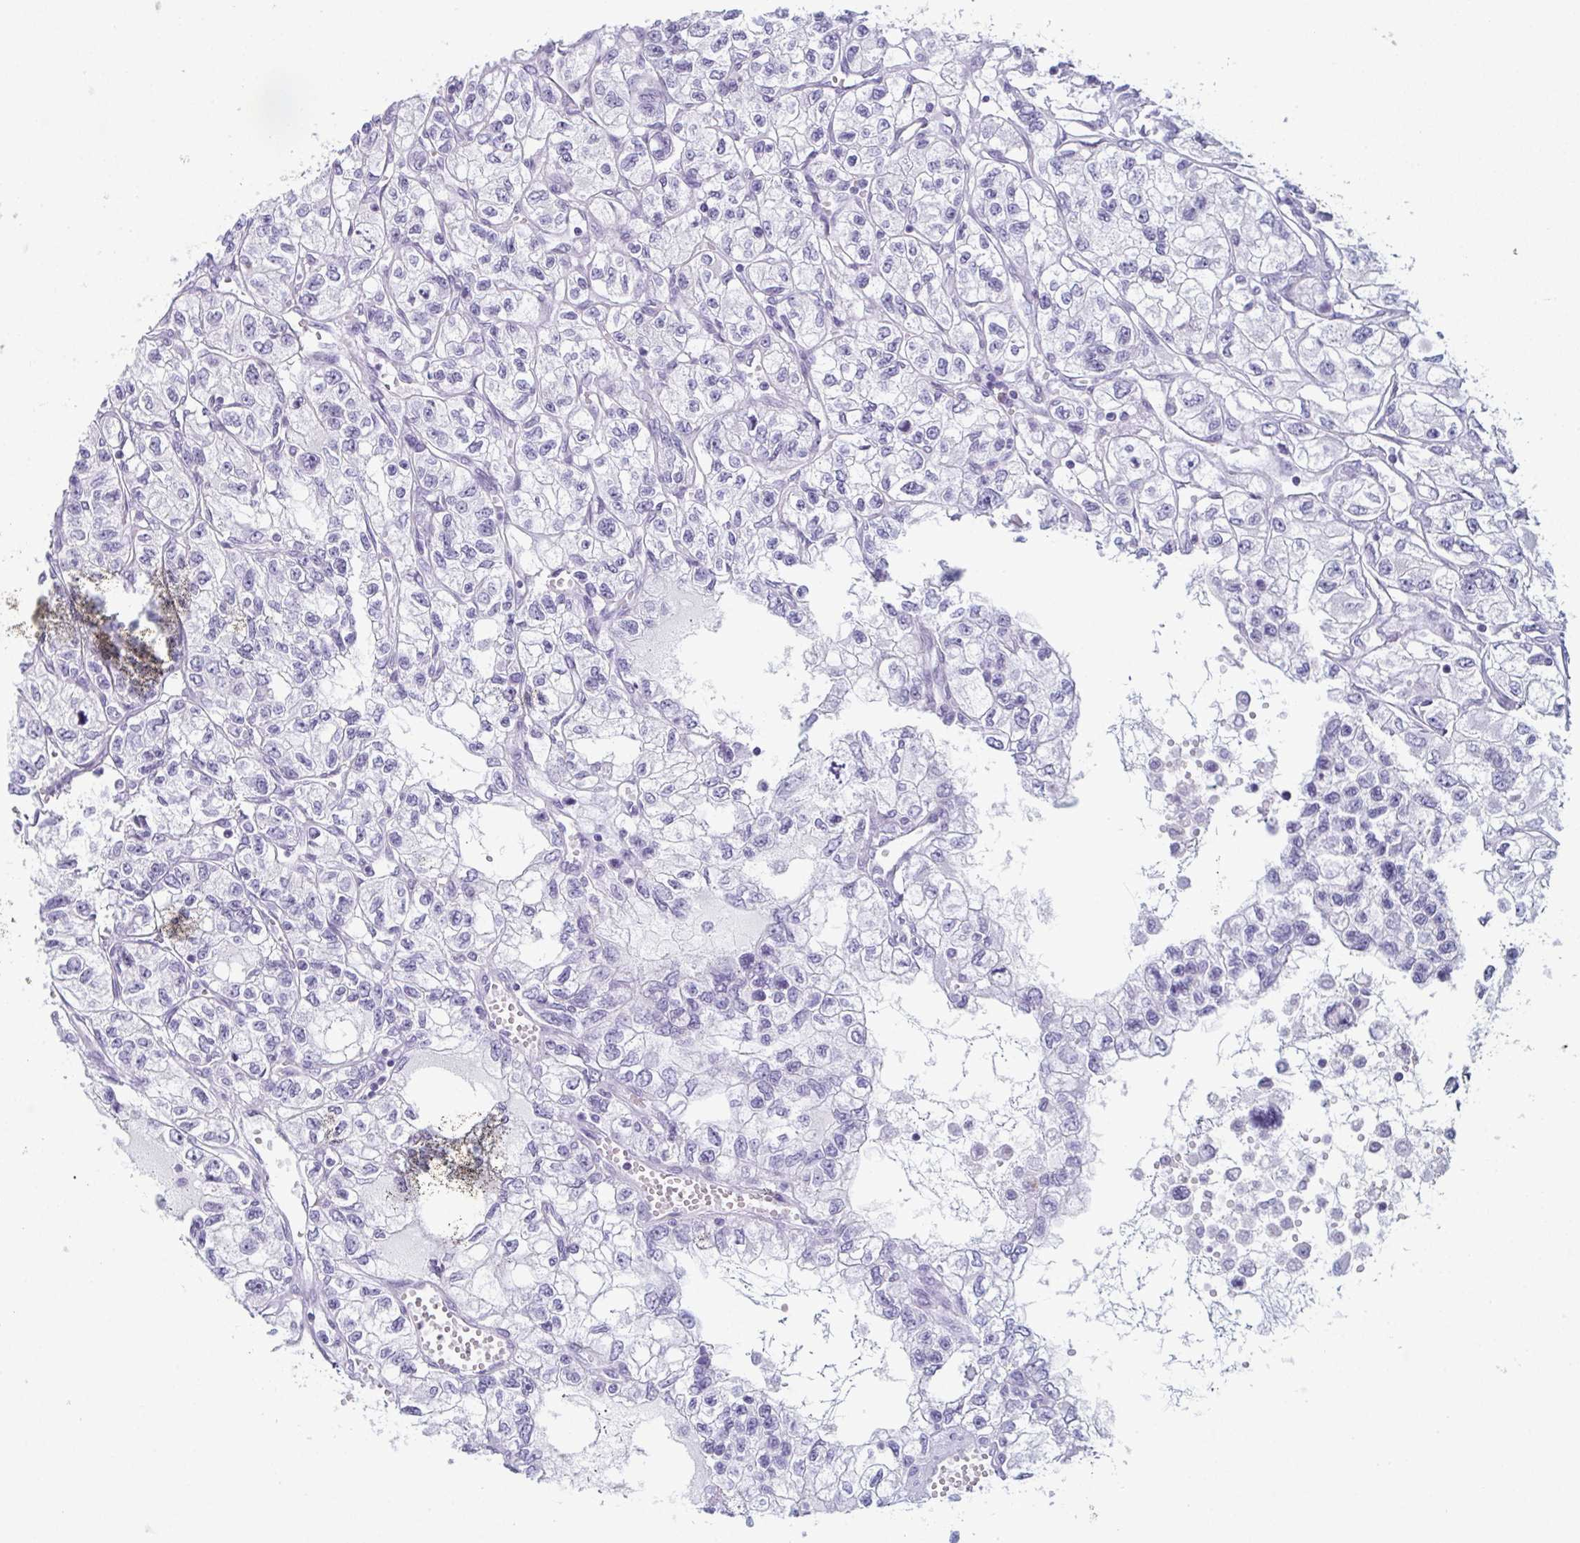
{"staining": {"intensity": "negative", "quantity": "none", "location": "none"}, "tissue": "renal cancer", "cell_type": "Tumor cells", "image_type": "cancer", "snomed": [{"axis": "morphology", "description": "Adenocarcinoma, NOS"}, {"axis": "topography", "description": "Kidney"}], "caption": "Immunohistochemical staining of human adenocarcinoma (renal) shows no significant staining in tumor cells.", "gene": "ENKUR", "patient": {"sex": "female", "age": 59}}